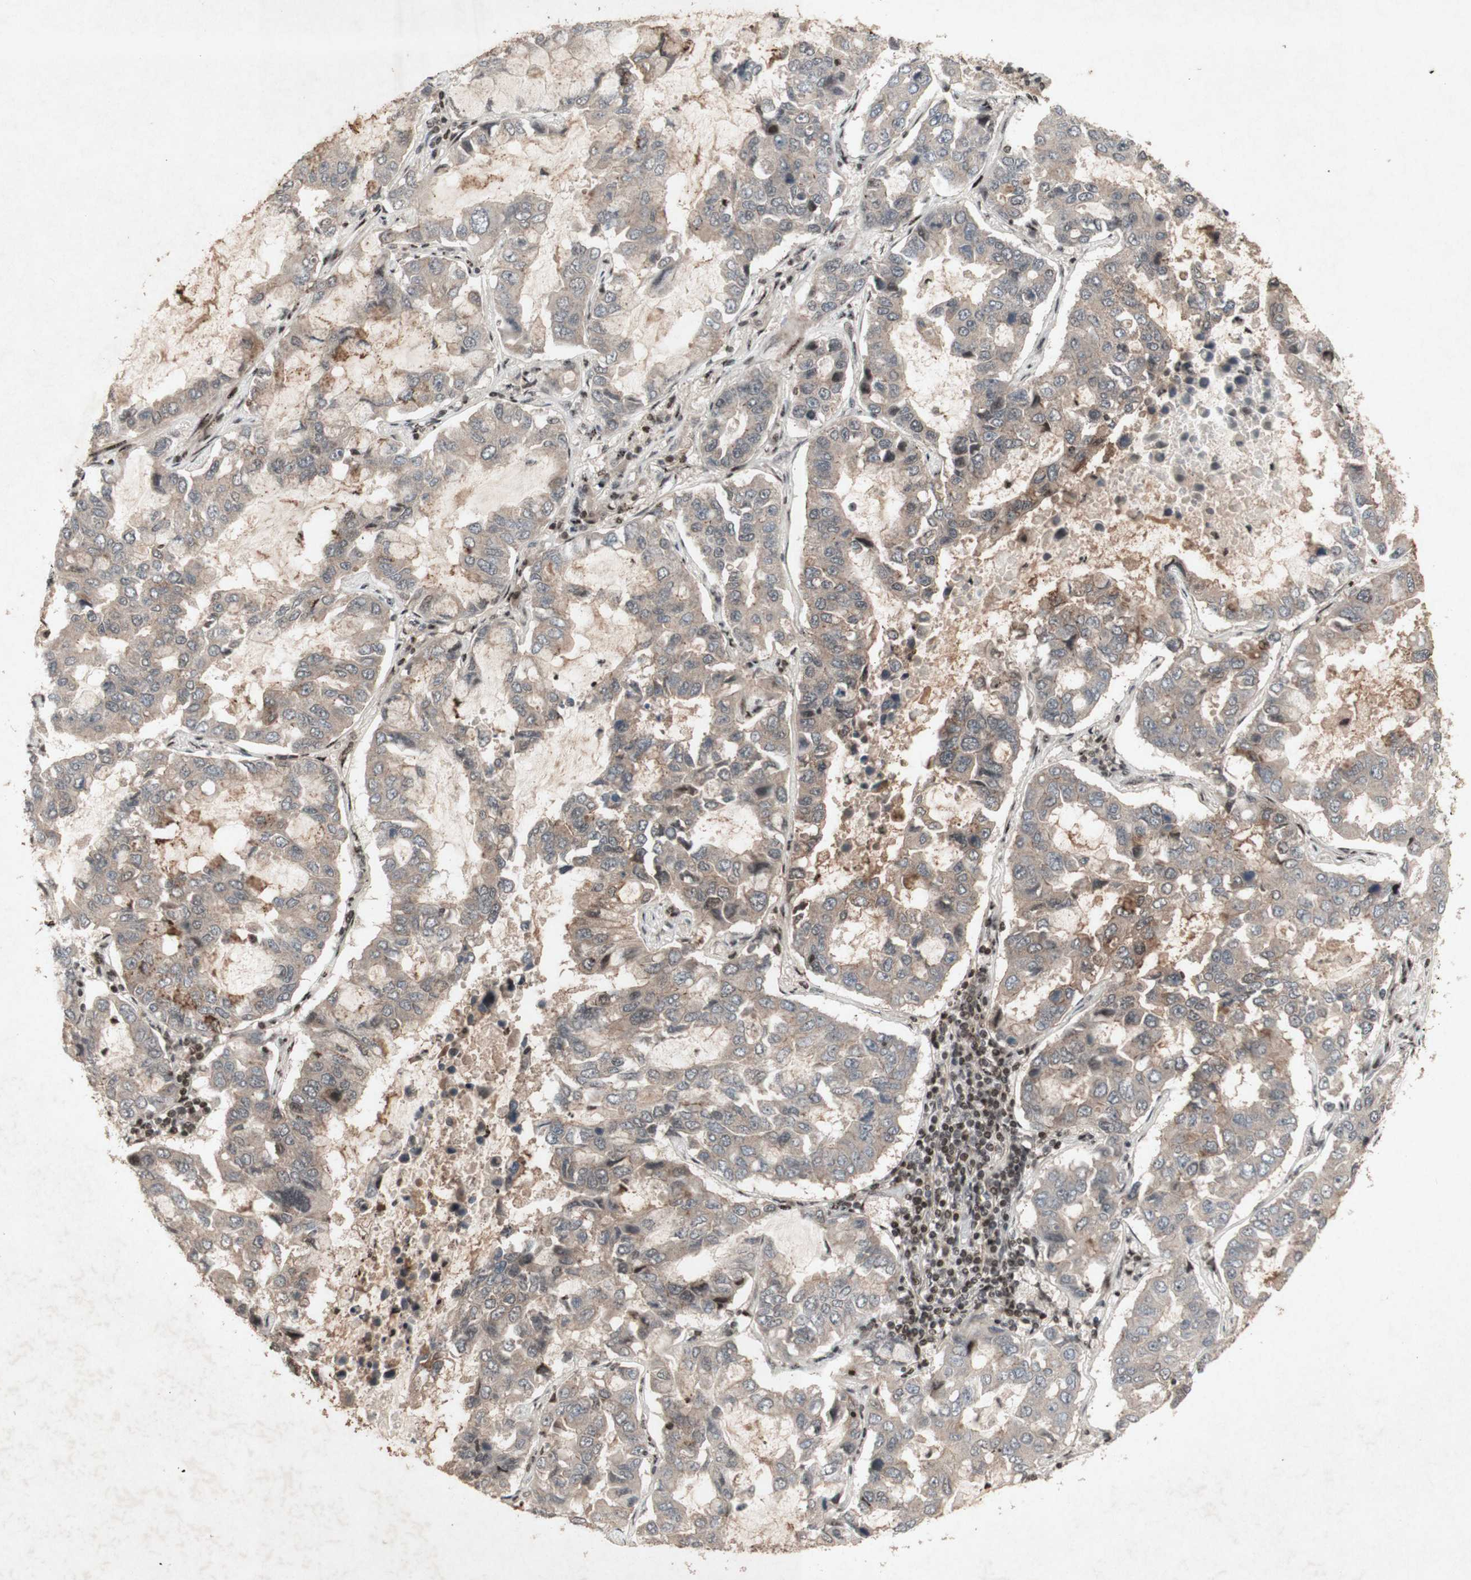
{"staining": {"intensity": "weak", "quantity": ">75%", "location": "cytoplasmic/membranous"}, "tissue": "lung cancer", "cell_type": "Tumor cells", "image_type": "cancer", "snomed": [{"axis": "morphology", "description": "Adenocarcinoma, NOS"}, {"axis": "topography", "description": "Lung"}], "caption": "Immunohistochemistry of adenocarcinoma (lung) exhibits low levels of weak cytoplasmic/membranous expression in about >75% of tumor cells. (Brightfield microscopy of DAB IHC at high magnification).", "gene": "PLXNA1", "patient": {"sex": "male", "age": 64}}